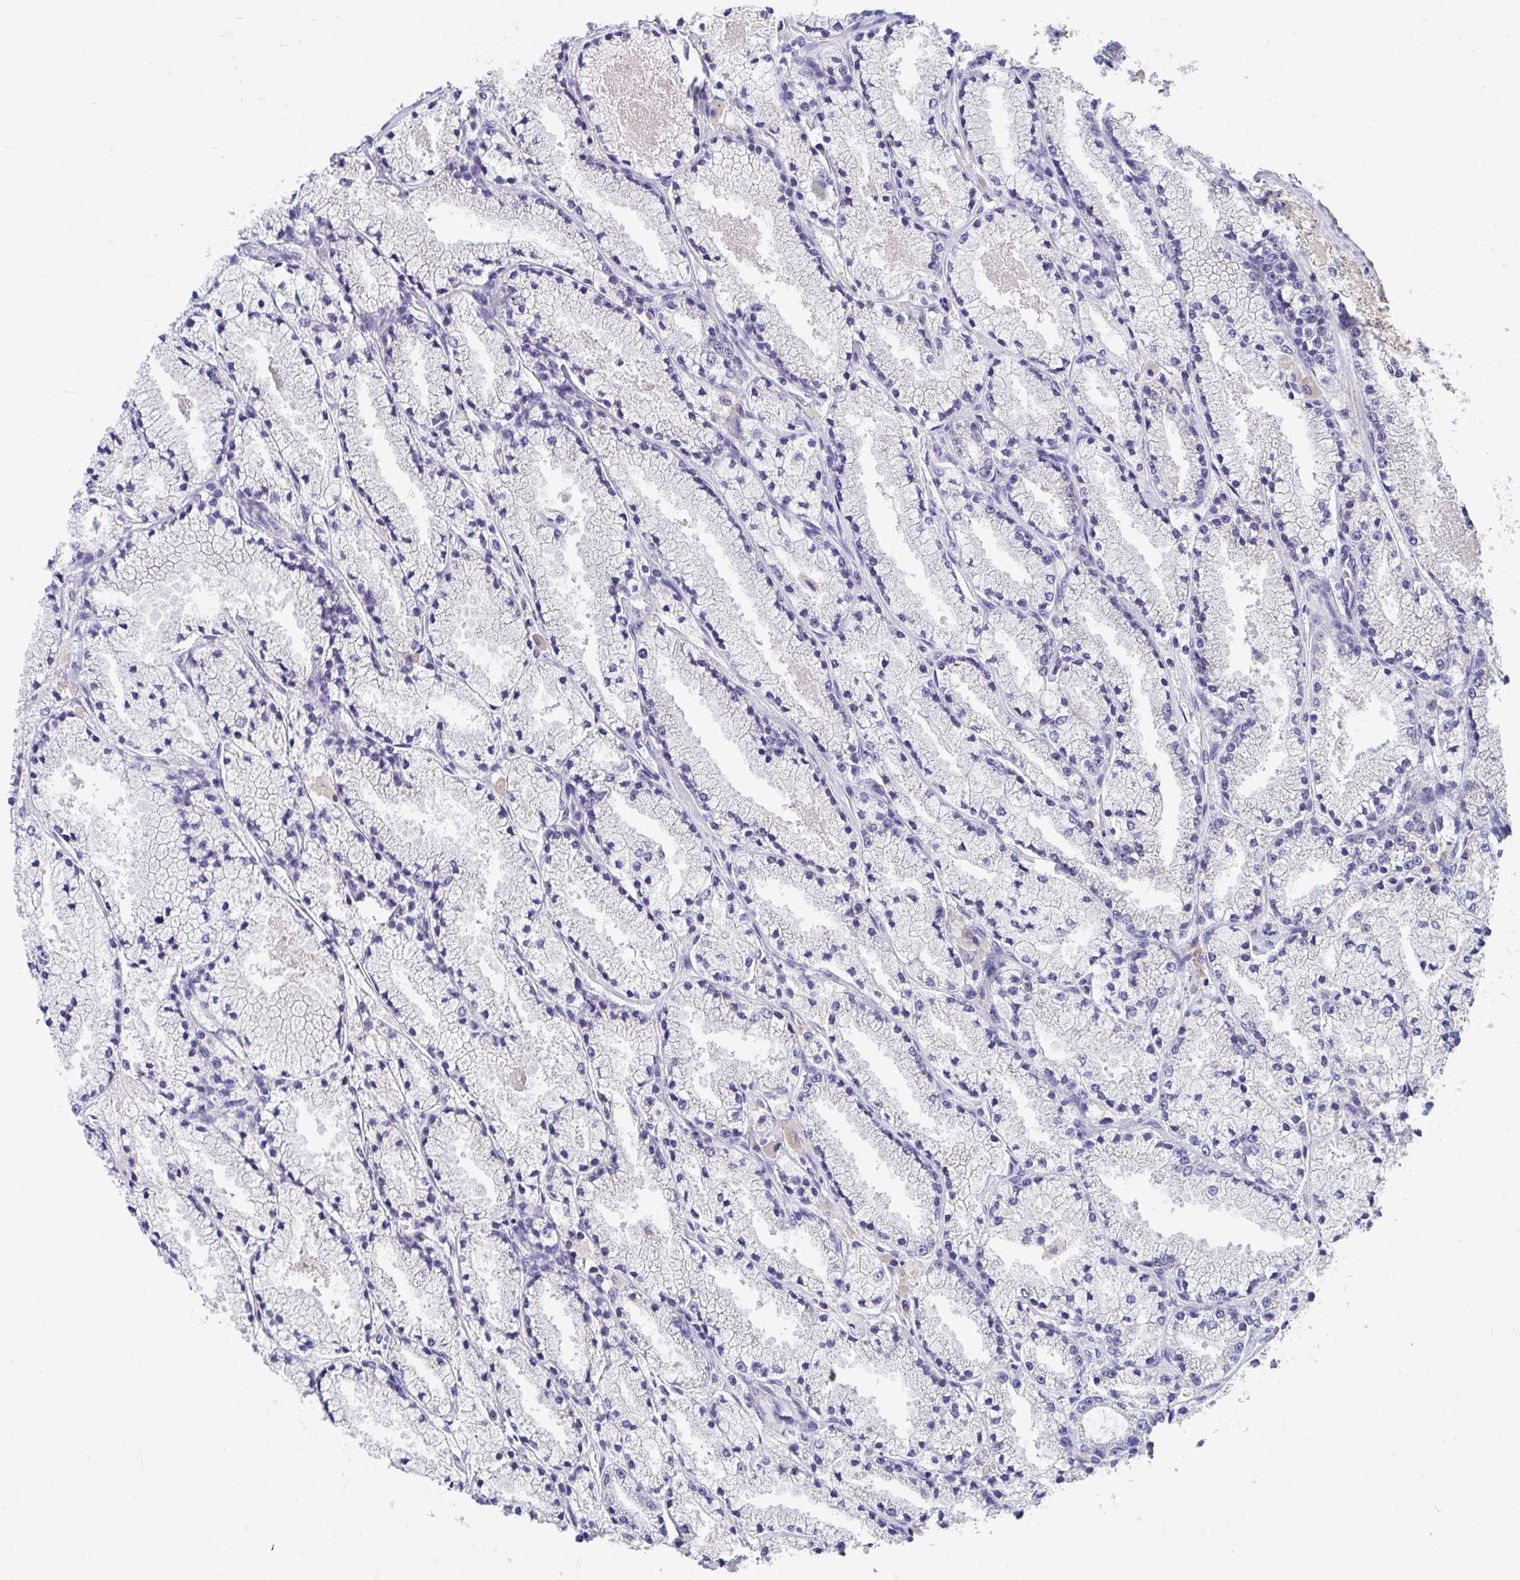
{"staining": {"intensity": "negative", "quantity": "none", "location": "none"}, "tissue": "prostate cancer", "cell_type": "Tumor cells", "image_type": "cancer", "snomed": [{"axis": "morphology", "description": "Adenocarcinoma, High grade"}, {"axis": "topography", "description": "Prostate"}], "caption": "Image shows no protein staining in tumor cells of prostate cancer (adenocarcinoma (high-grade)) tissue.", "gene": "FHIP1B", "patient": {"sex": "male", "age": 63}}